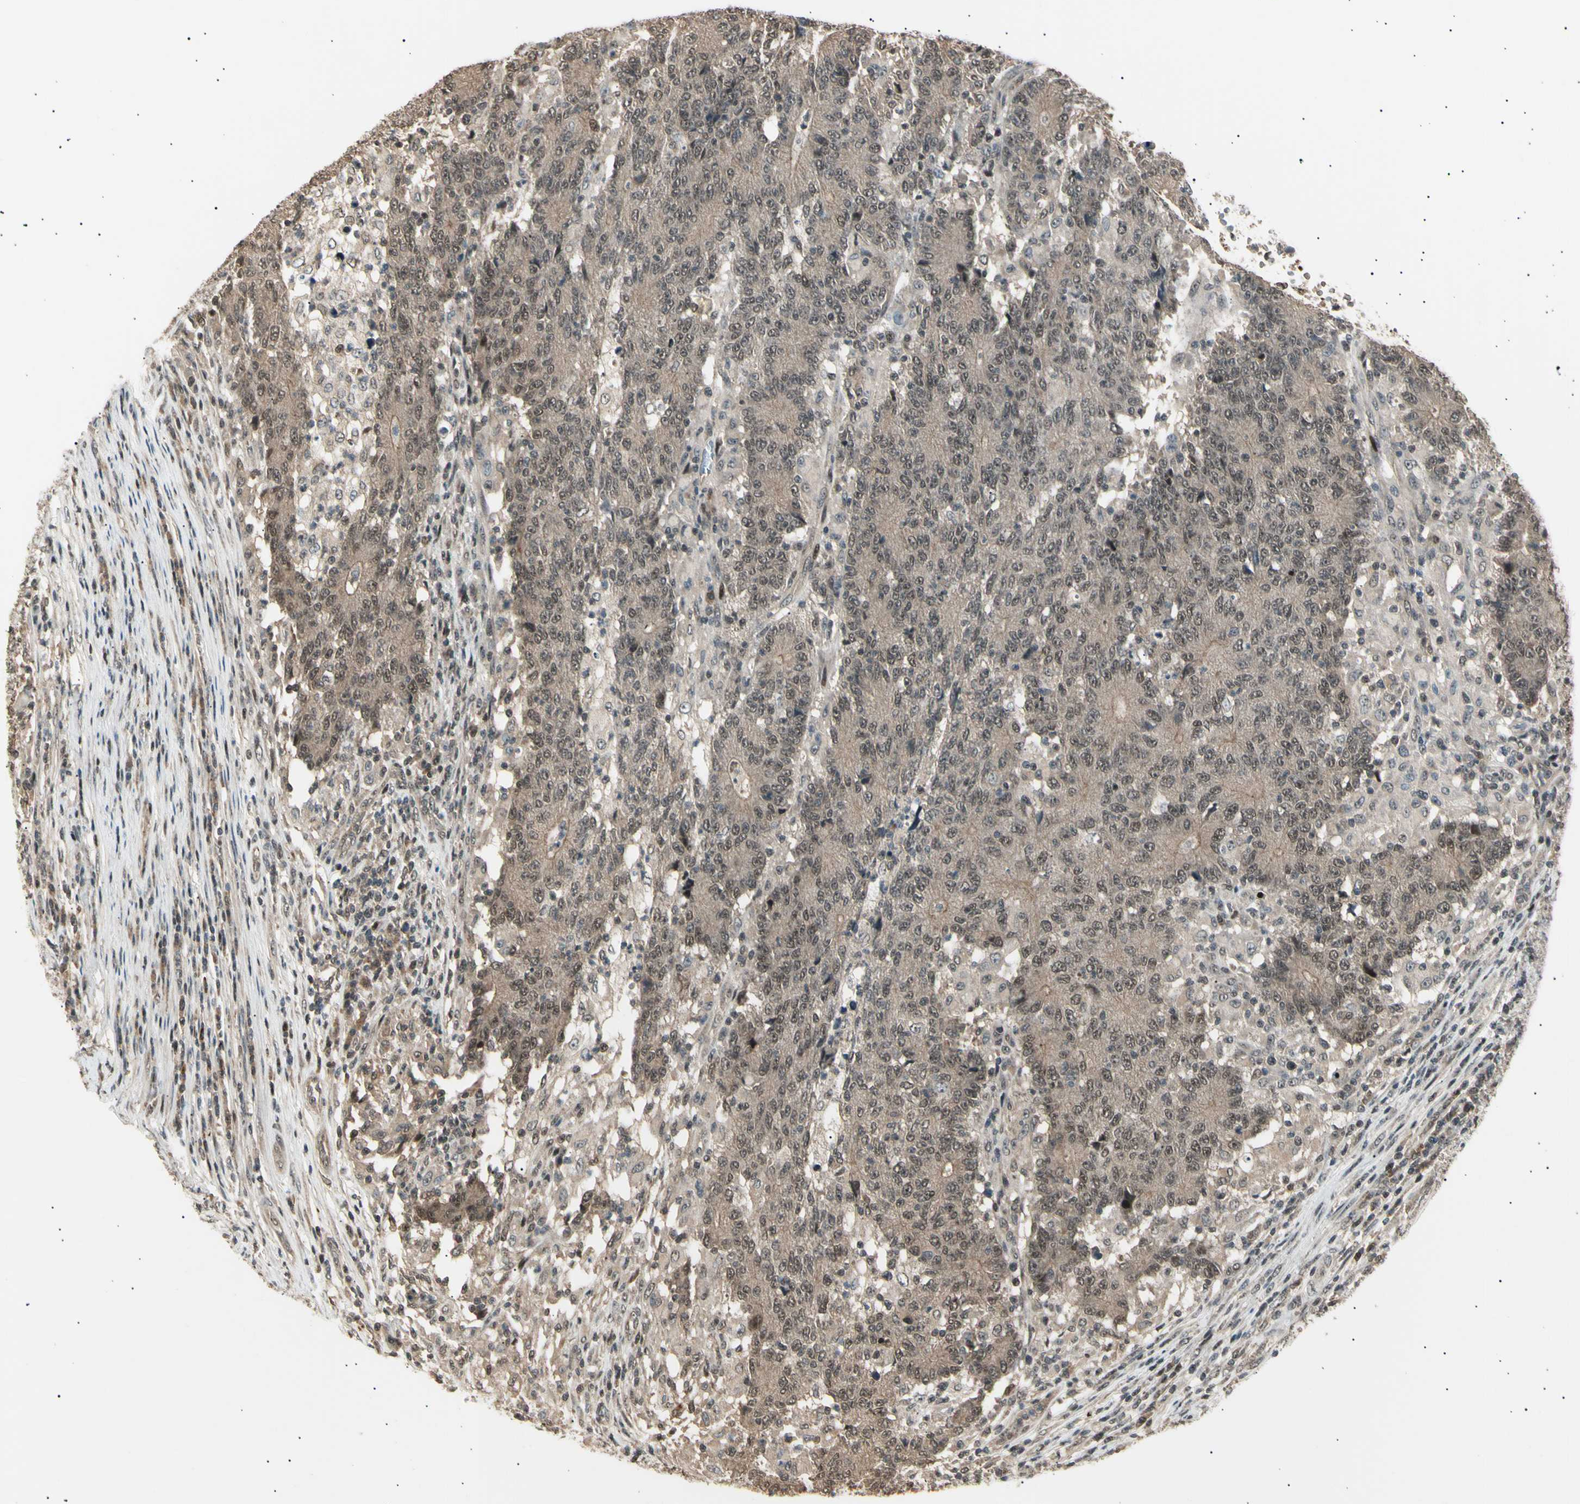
{"staining": {"intensity": "weak", "quantity": "25%-75%", "location": "cytoplasmic/membranous,nuclear"}, "tissue": "colorectal cancer", "cell_type": "Tumor cells", "image_type": "cancer", "snomed": [{"axis": "morphology", "description": "Normal tissue, NOS"}, {"axis": "morphology", "description": "Adenocarcinoma, NOS"}, {"axis": "topography", "description": "Colon"}], "caption": "IHC histopathology image of neoplastic tissue: colorectal cancer (adenocarcinoma) stained using IHC shows low levels of weak protein expression localized specifically in the cytoplasmic/membranous and nuclear of tumor cells, appearing as a cytoplasmic/membranous and nuclear brown color.", "gene": "NUAK2", "patient": {"sex": "female", "age": 75}}